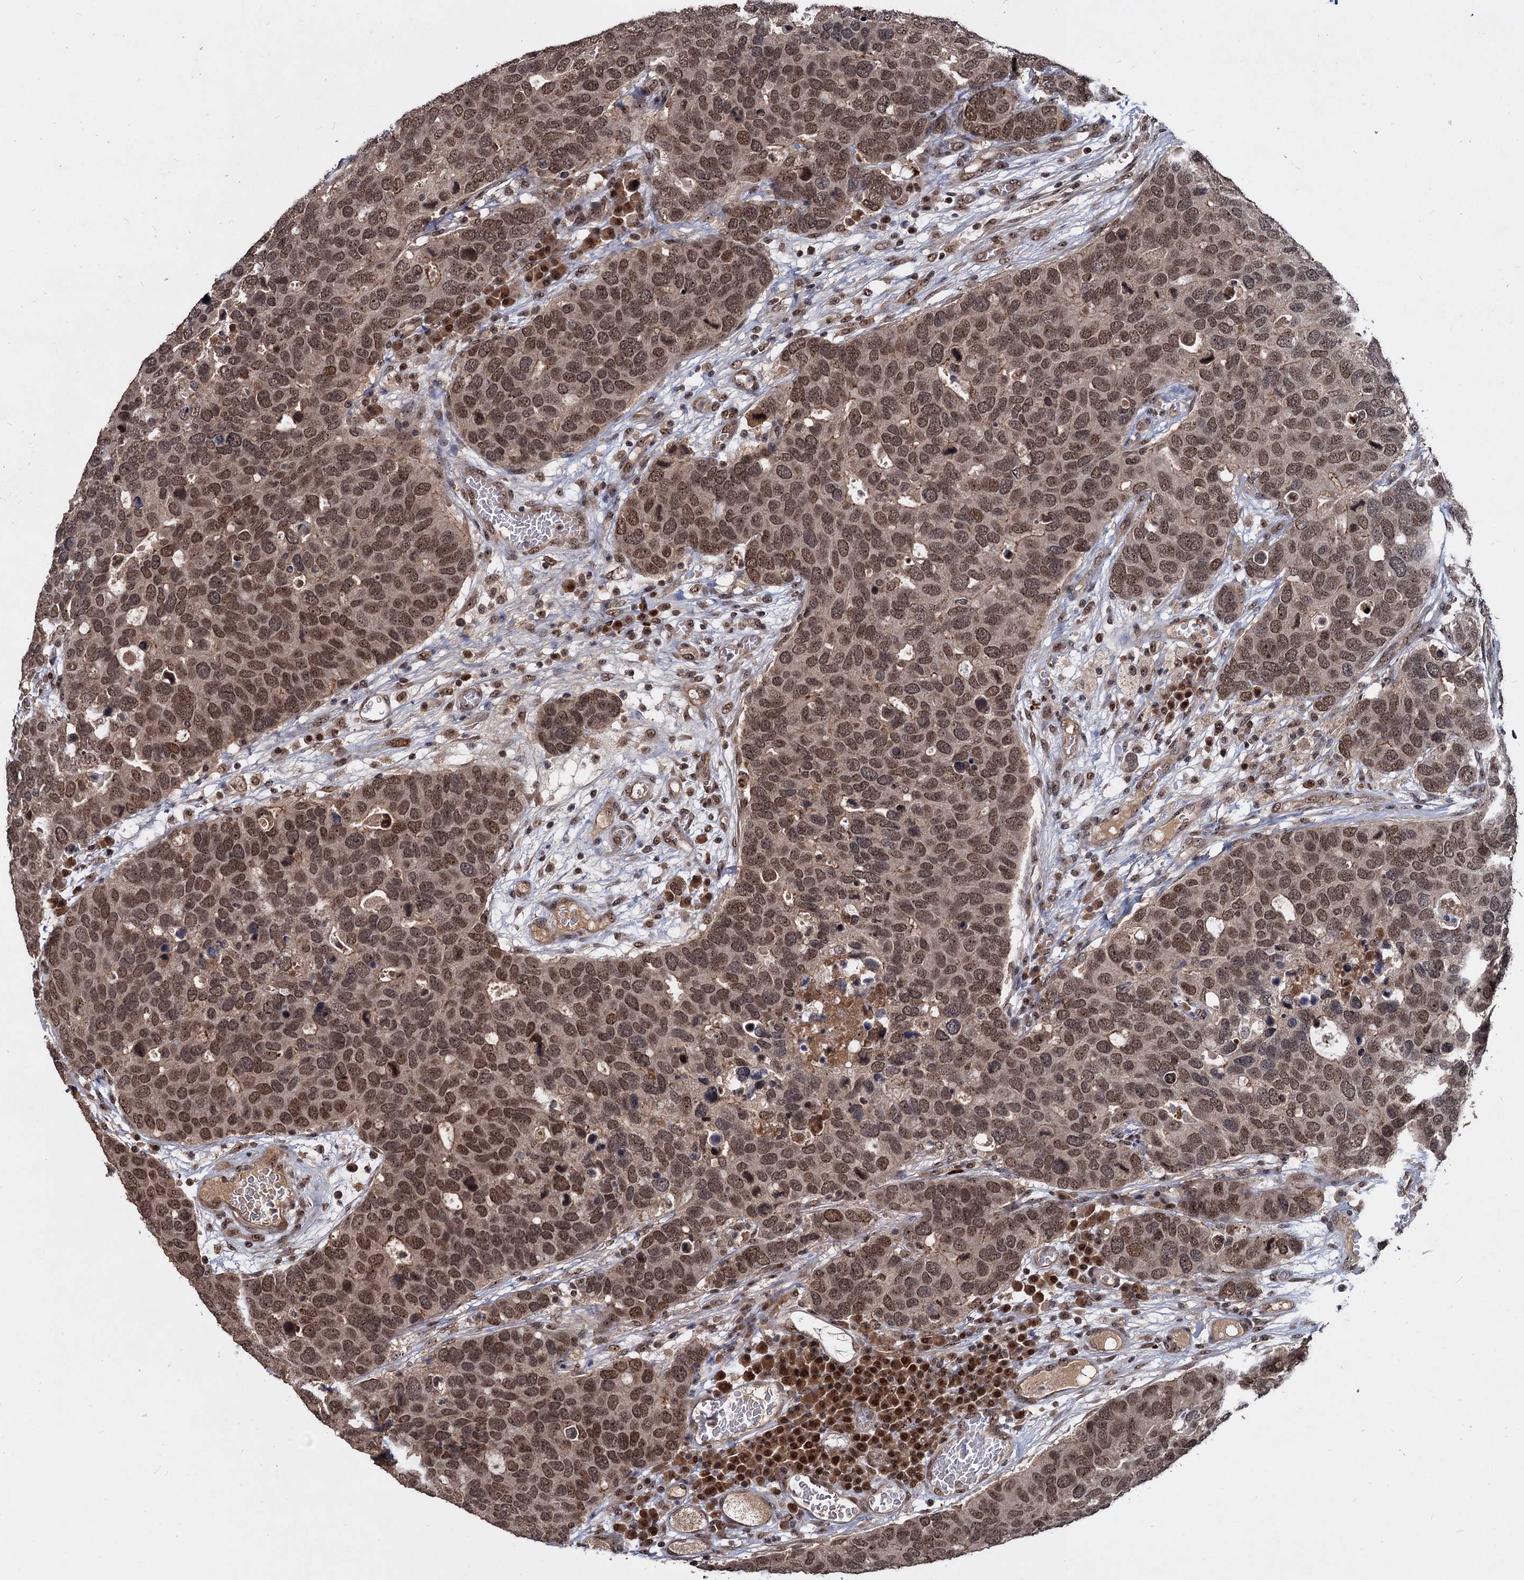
{"staining": {"intensity": "moderate", "quantity": ">75%", "location": "cytoplasmic/membranous,nuclear"}, "tissue": "breast cancer", "cell_type": "Tumor cells", "image_type": "cancer", "snomed": [{"axis": "morphology", "description": "Duct carcinoma"}, {"axis": "topography", "description": "Breast"}], "caption": "Breast invasive ductal carcinoma was stained to show a protein in brown. There is medium levels of moderate cytoplasmic/membranous and nuclear staining in about >75% of tumor cells.", "gene": "FAM216B", "patient": {"sex": "female", "age": 83}}